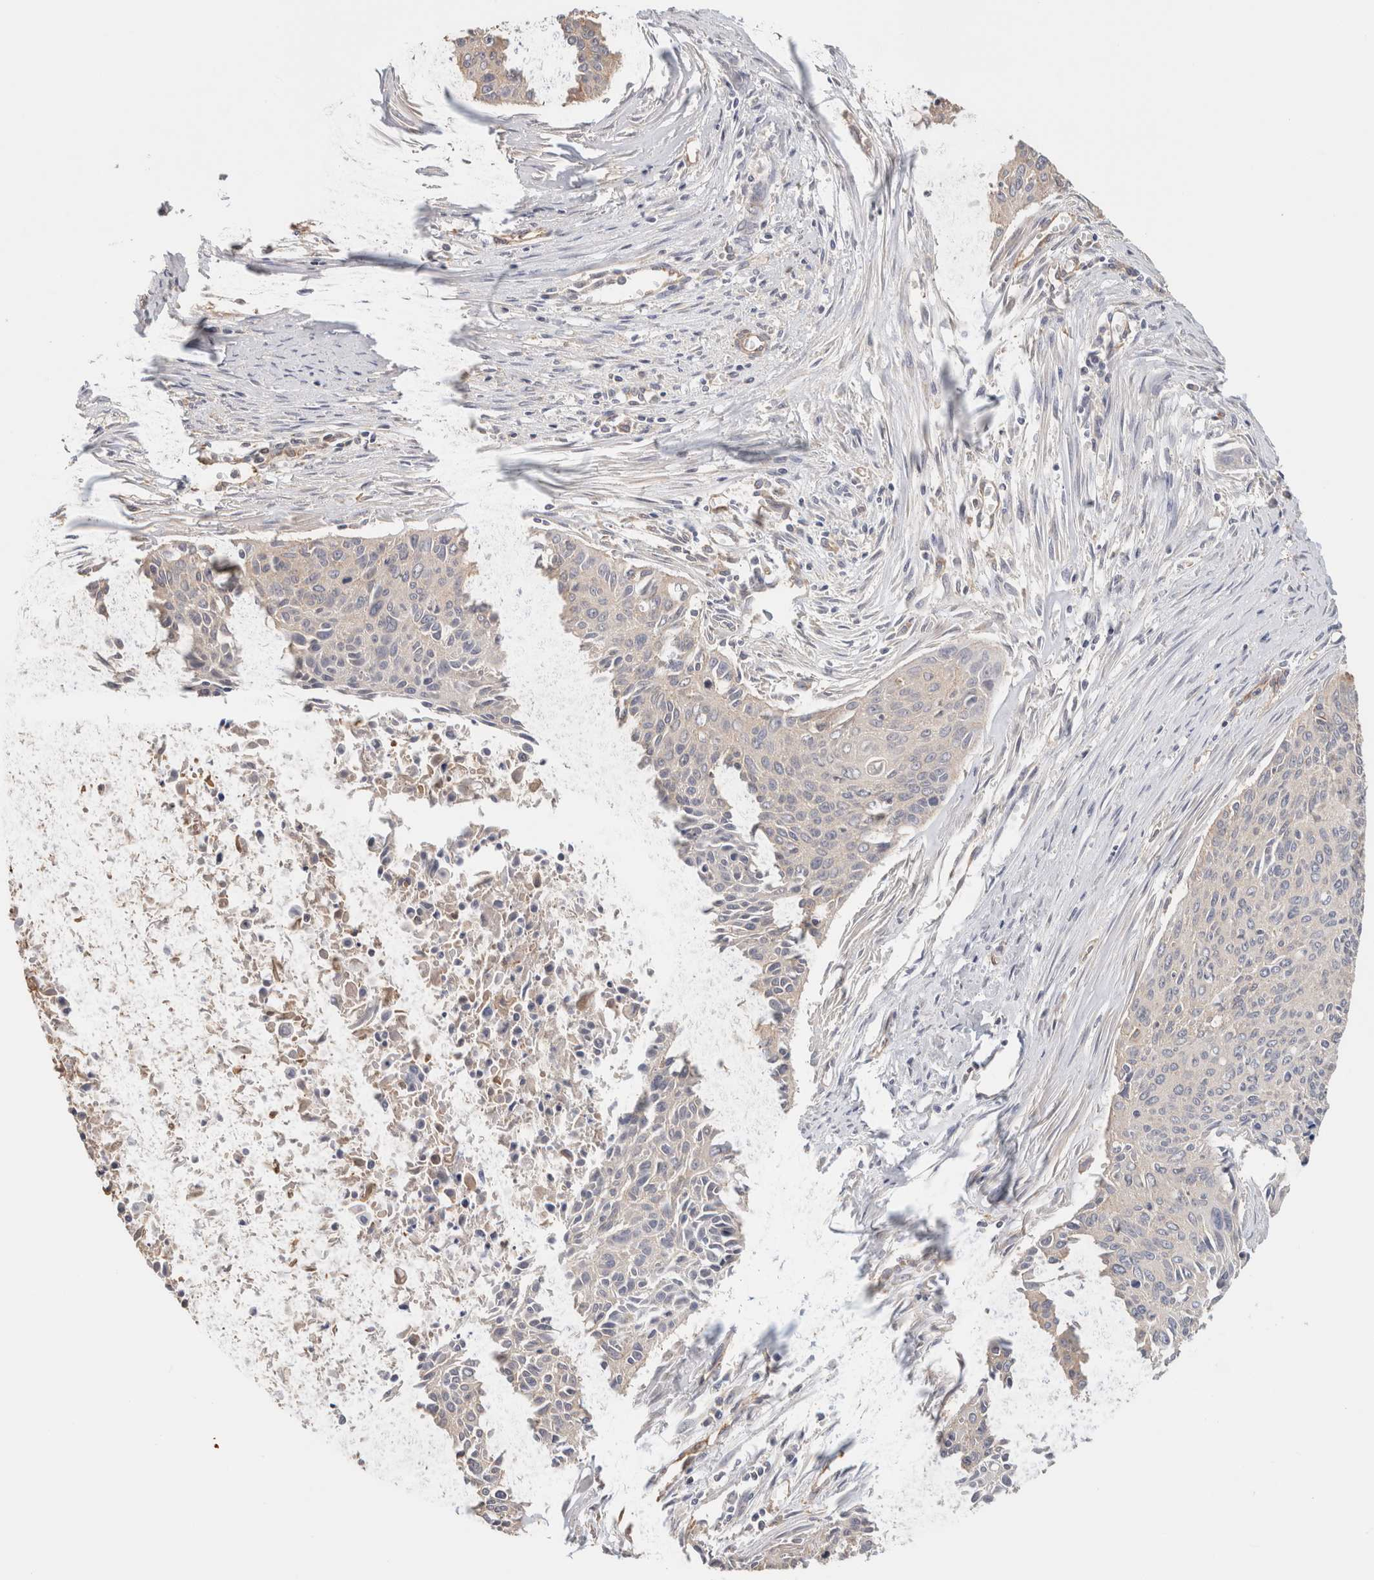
{"staining": {"intensity": "negative", "quantity": "none", "location": "none"}, "tissue": "cervical cancer", "cell_type": "Tumor cells", "image_type": "cancer", "snomed": [{"axis": "morphology", "description": "Squamous cell carcinoma, NOS"}, {"axis": "topography", "description": "Cervix"}], "caption": "DAB (3,3'-diaminobenzidine) immunohistochemical staining of cervical cancer (squamous cell carcinoma) shows no significant expression in tumor cells.", "gene": "CFAP418", "patient": {"sex": "female", "age": 55}}